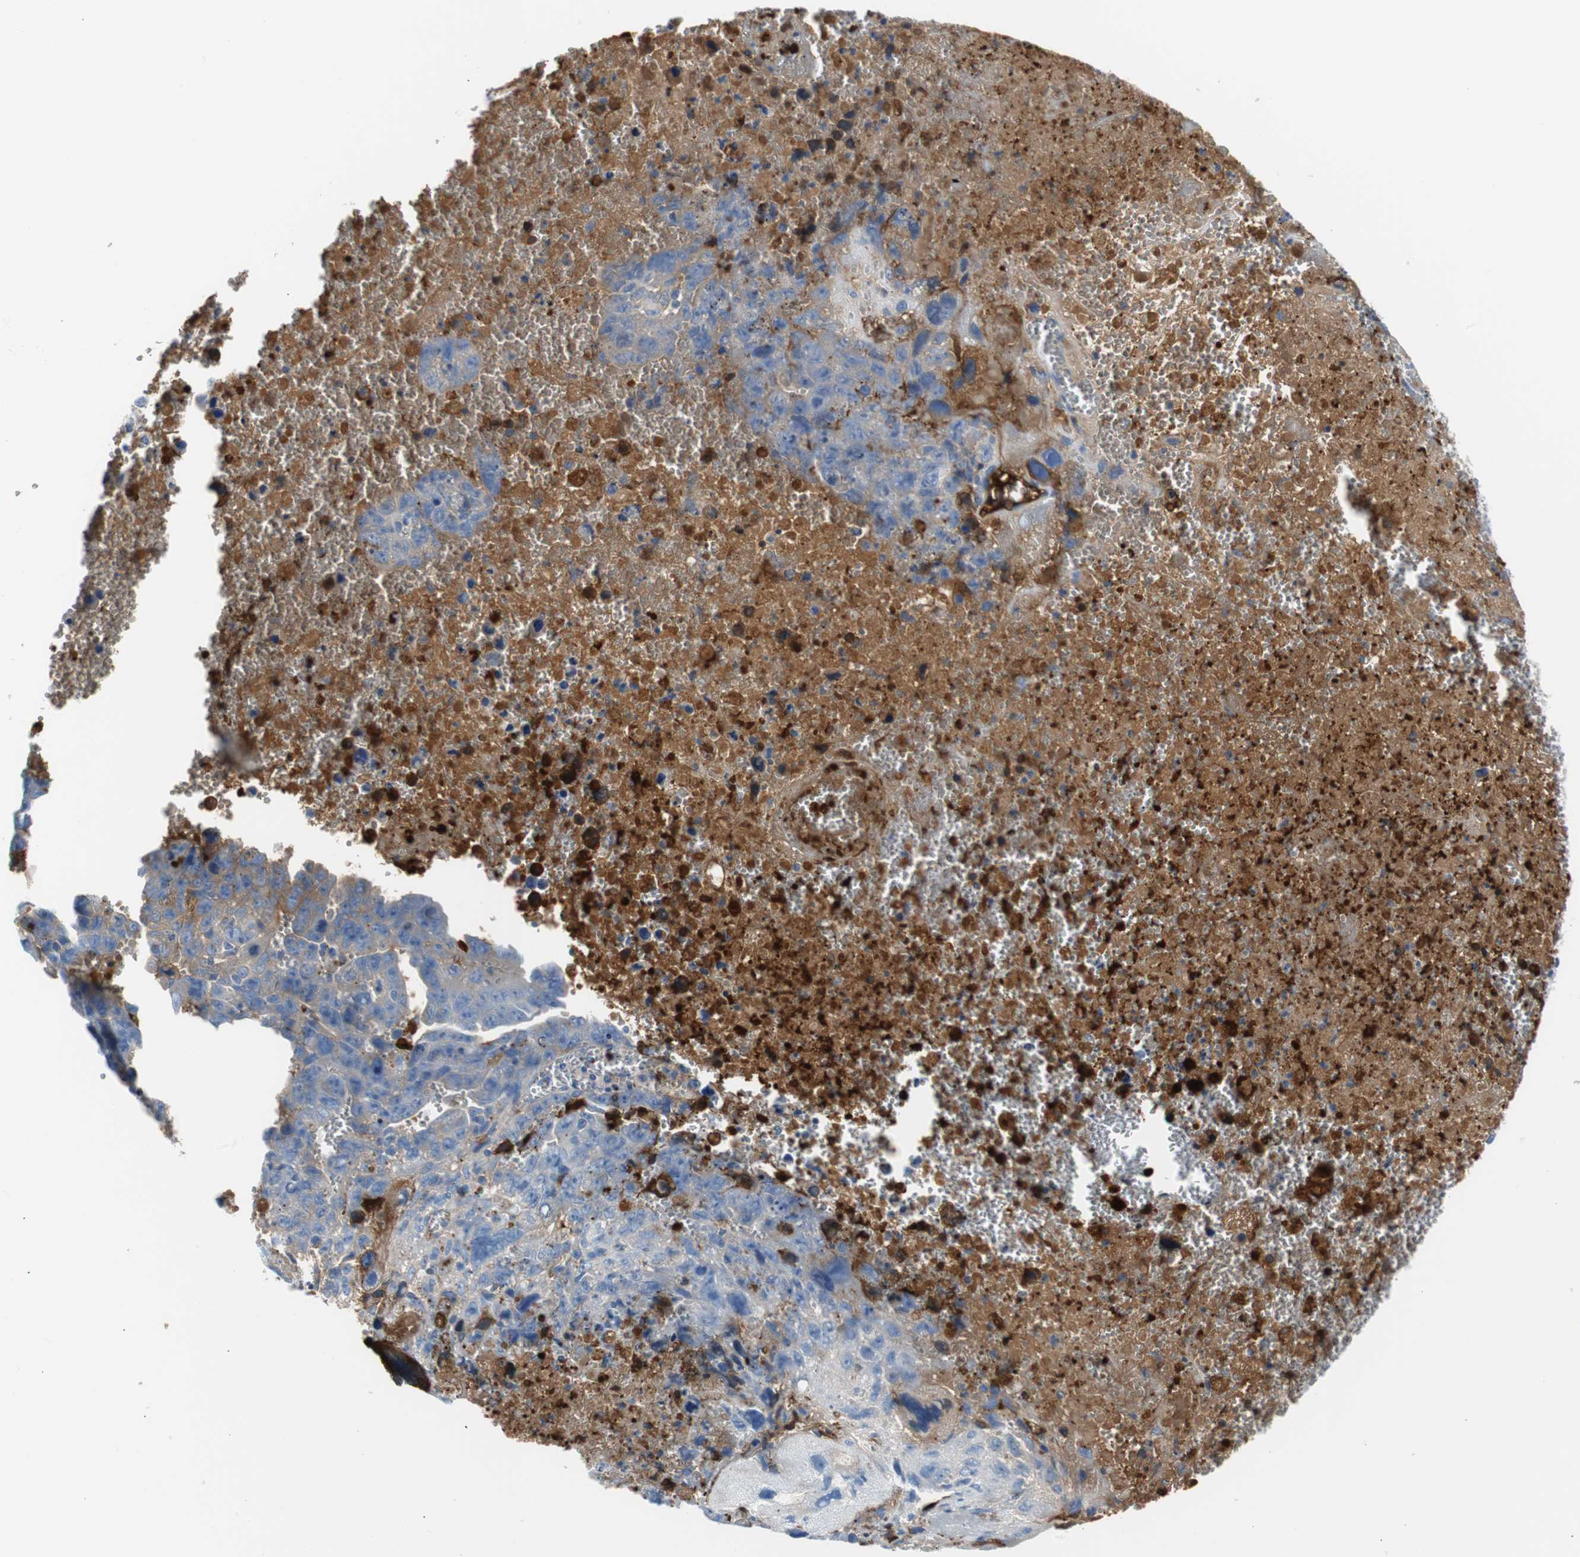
{"staining": {"intensity": "moderate", "quantity": "25%-75%", "location": "cytoplasmic/membranous"}, "tissue": "testis cancer", "cell_type": "Tumor cells", "image_type": "cancer", "snomed": [{"axis": "morphology", "description": "Carcinoma, Embryonal, NOS"}, {"axis": "topography", "description": "Testis"}], "caption": "A high-resolution micrograph shows IHC staining of testis cancer (embryonal carcinoma), which displays moderate cytoplasmic/membranous staining in approximately 25%-75% of tumor cells.", "gene": "APCS", "patient": {"sex": "male", "age": 28}}